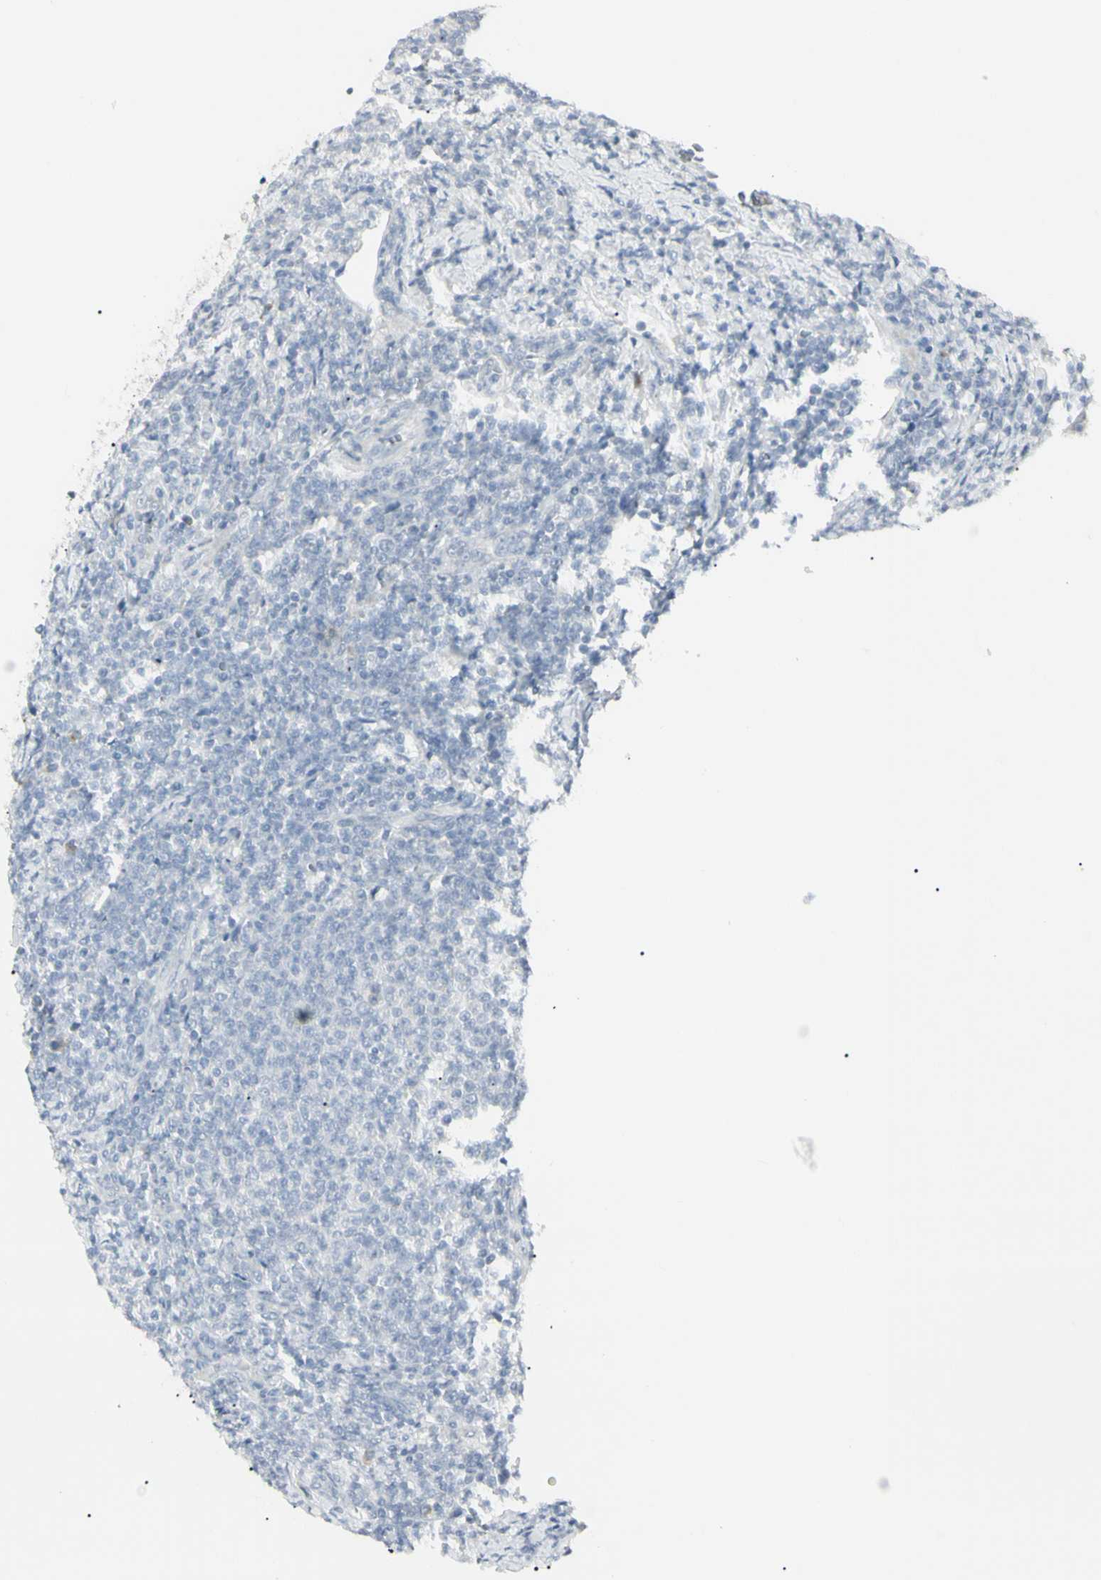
{"staining": {"intensity": "negative", "quantity": "none", "location": "none"}, "tissue": "lymphoma", "cell_type": "Tumor cells", "image_type": "cancer", "snomed": [{"axis": "morphology", "description": "Malignant lymphoma, non-Hodgkin's type, Low grade"}, {"axis": "topography", "description": "Lymph node"}], "caption": "This is a photomicrograph of IHC staining of malignant lymphoma, non-Hodgkin's type (low-grade), which shows no staining in tumor cells.", "gene": "PIP", "patient": {"sex": "male", "age": 66}}